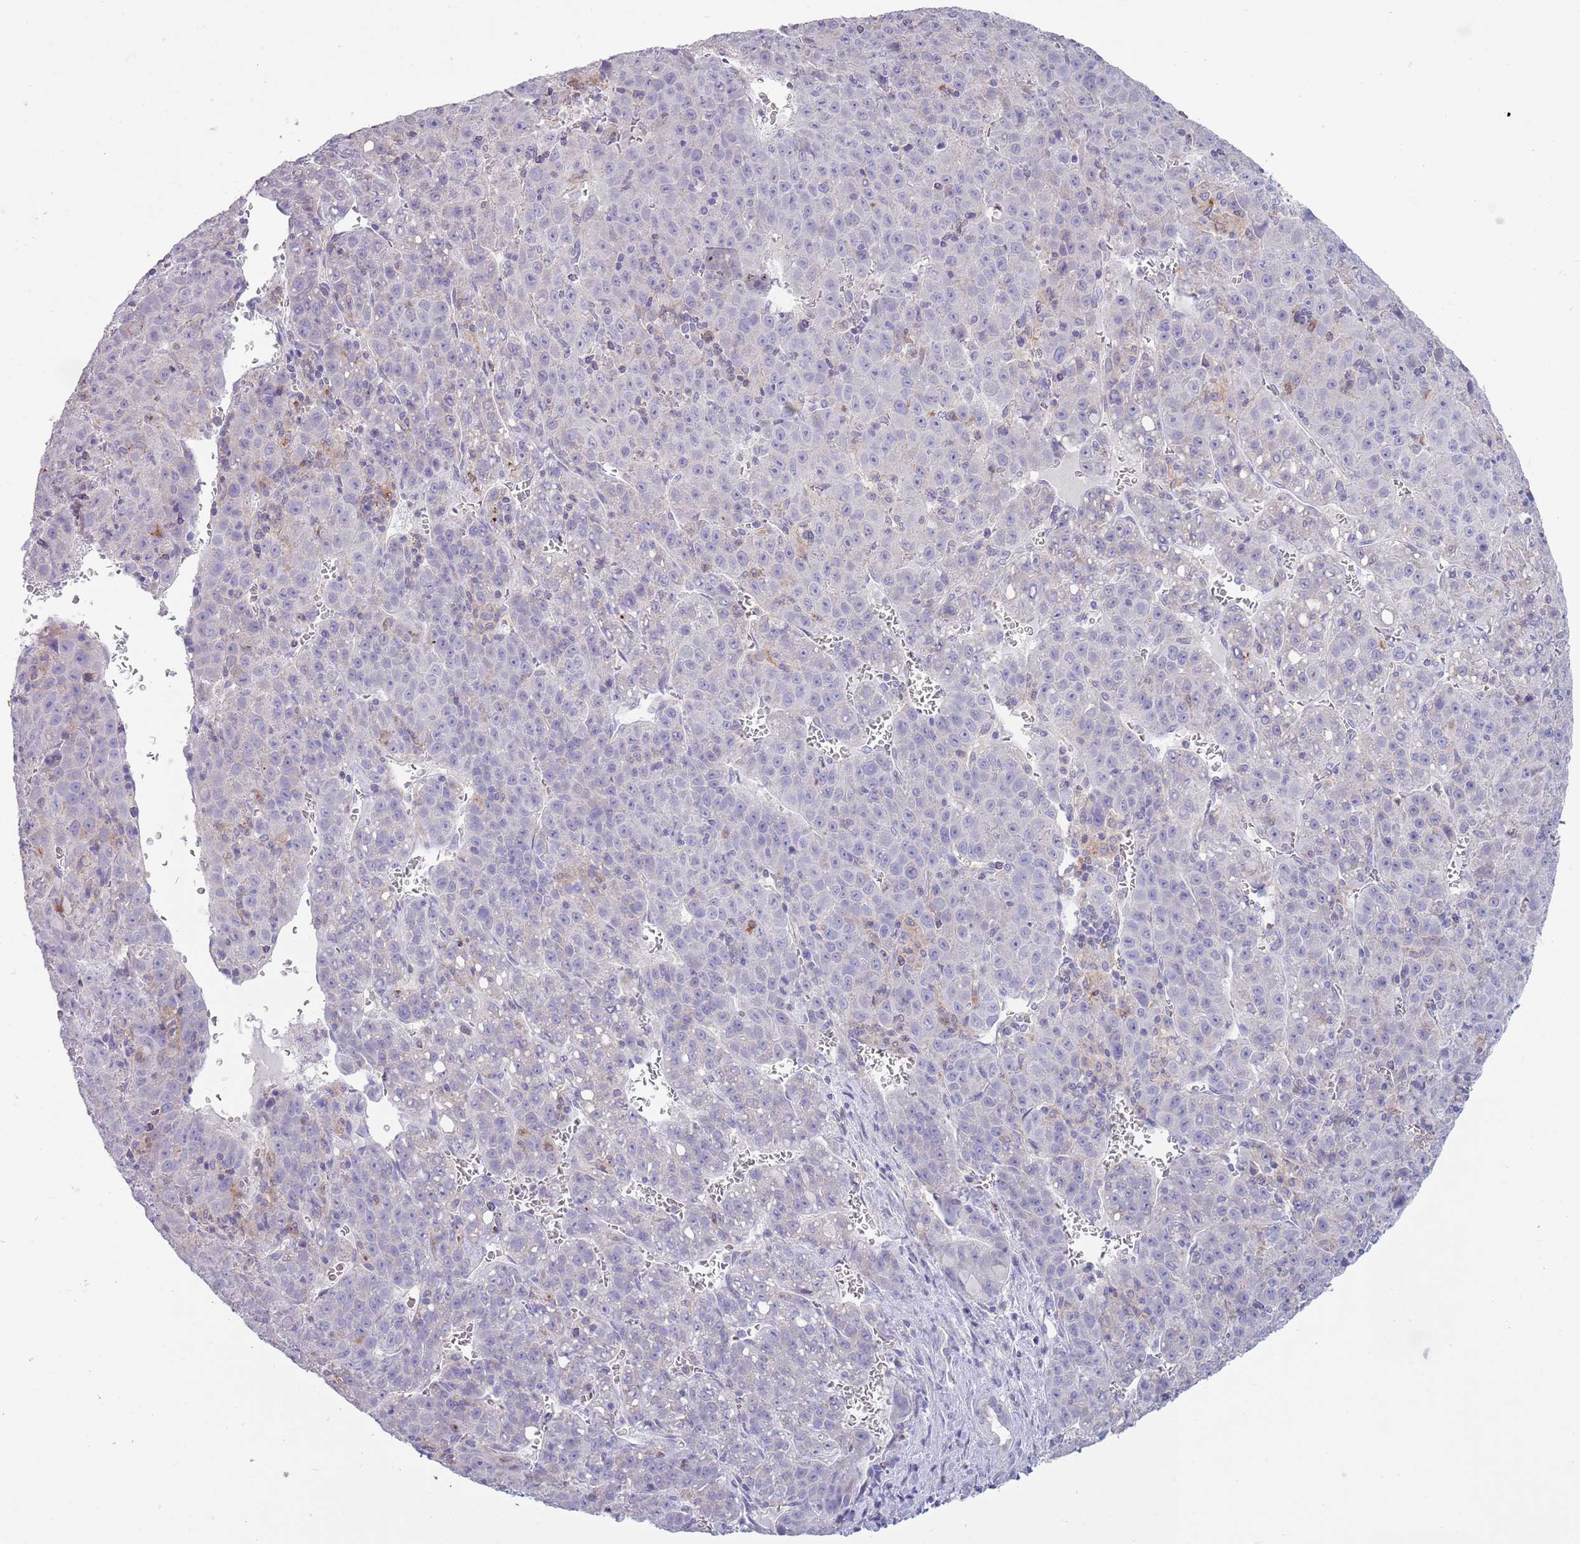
{"staining": {"intensity": "negative", "quantity": "none", "location": "none"}, "tissue": "liver cancer", "cell_type": "Tumor cells", "image_type": "cancer", "snomed": [{"axis": "morphology", "description": "Carcinoma, Hepatocellular, NOS"}, {"axis": "topography", "description": "Liver"}], "caption": "A high-resolution histopathology image shows immunohistochemistry (IHC) staining of liver hepatocellular carcinoma, which reveals no significant expression in tumor cells.", "gene": "ACSBG1", "patient": {"sex": "female", "age": 53}}